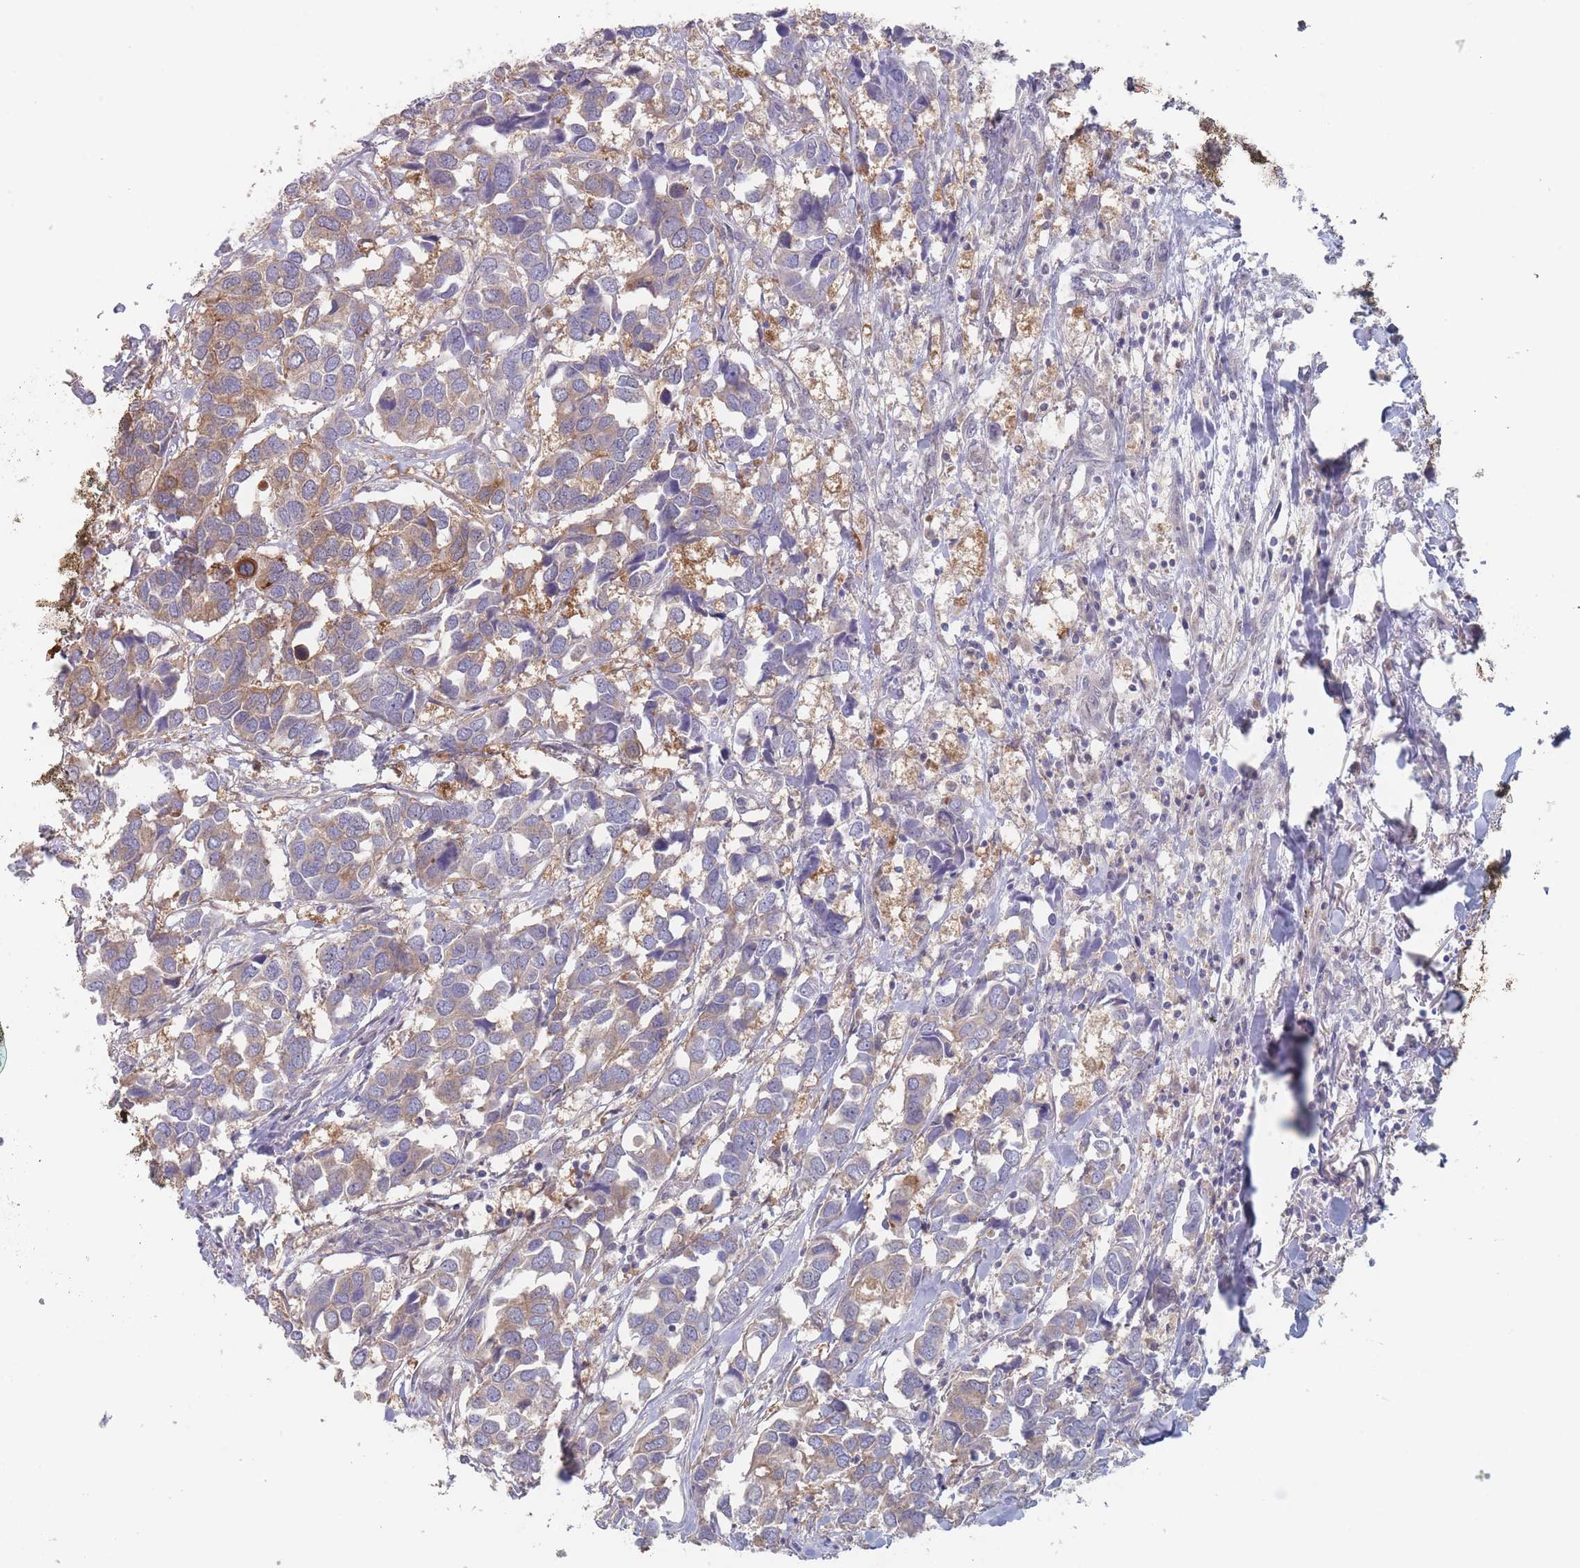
{"staining": {"intensity": "weak", "quantity": "25%-75%", "location": "cytoplasmic/membranous"}, "tissue": "breast cancer", "cell_type": "Tumor cells", "image_type": "cancer", "snomed": [{"axis": "morphology", "description": "Duct carcinoma"}, {"axis": "topography", "description": "Breast"}], "caption": "Protein staining by immunohistochemistry shows weak cytoplasmic/membranous expression in approximately 25%-75% of tumor cells in infiltrating ductal carcinoma (breast).", "gene": "EFCC1", "patient": {"sex": "female", "age": 83}}